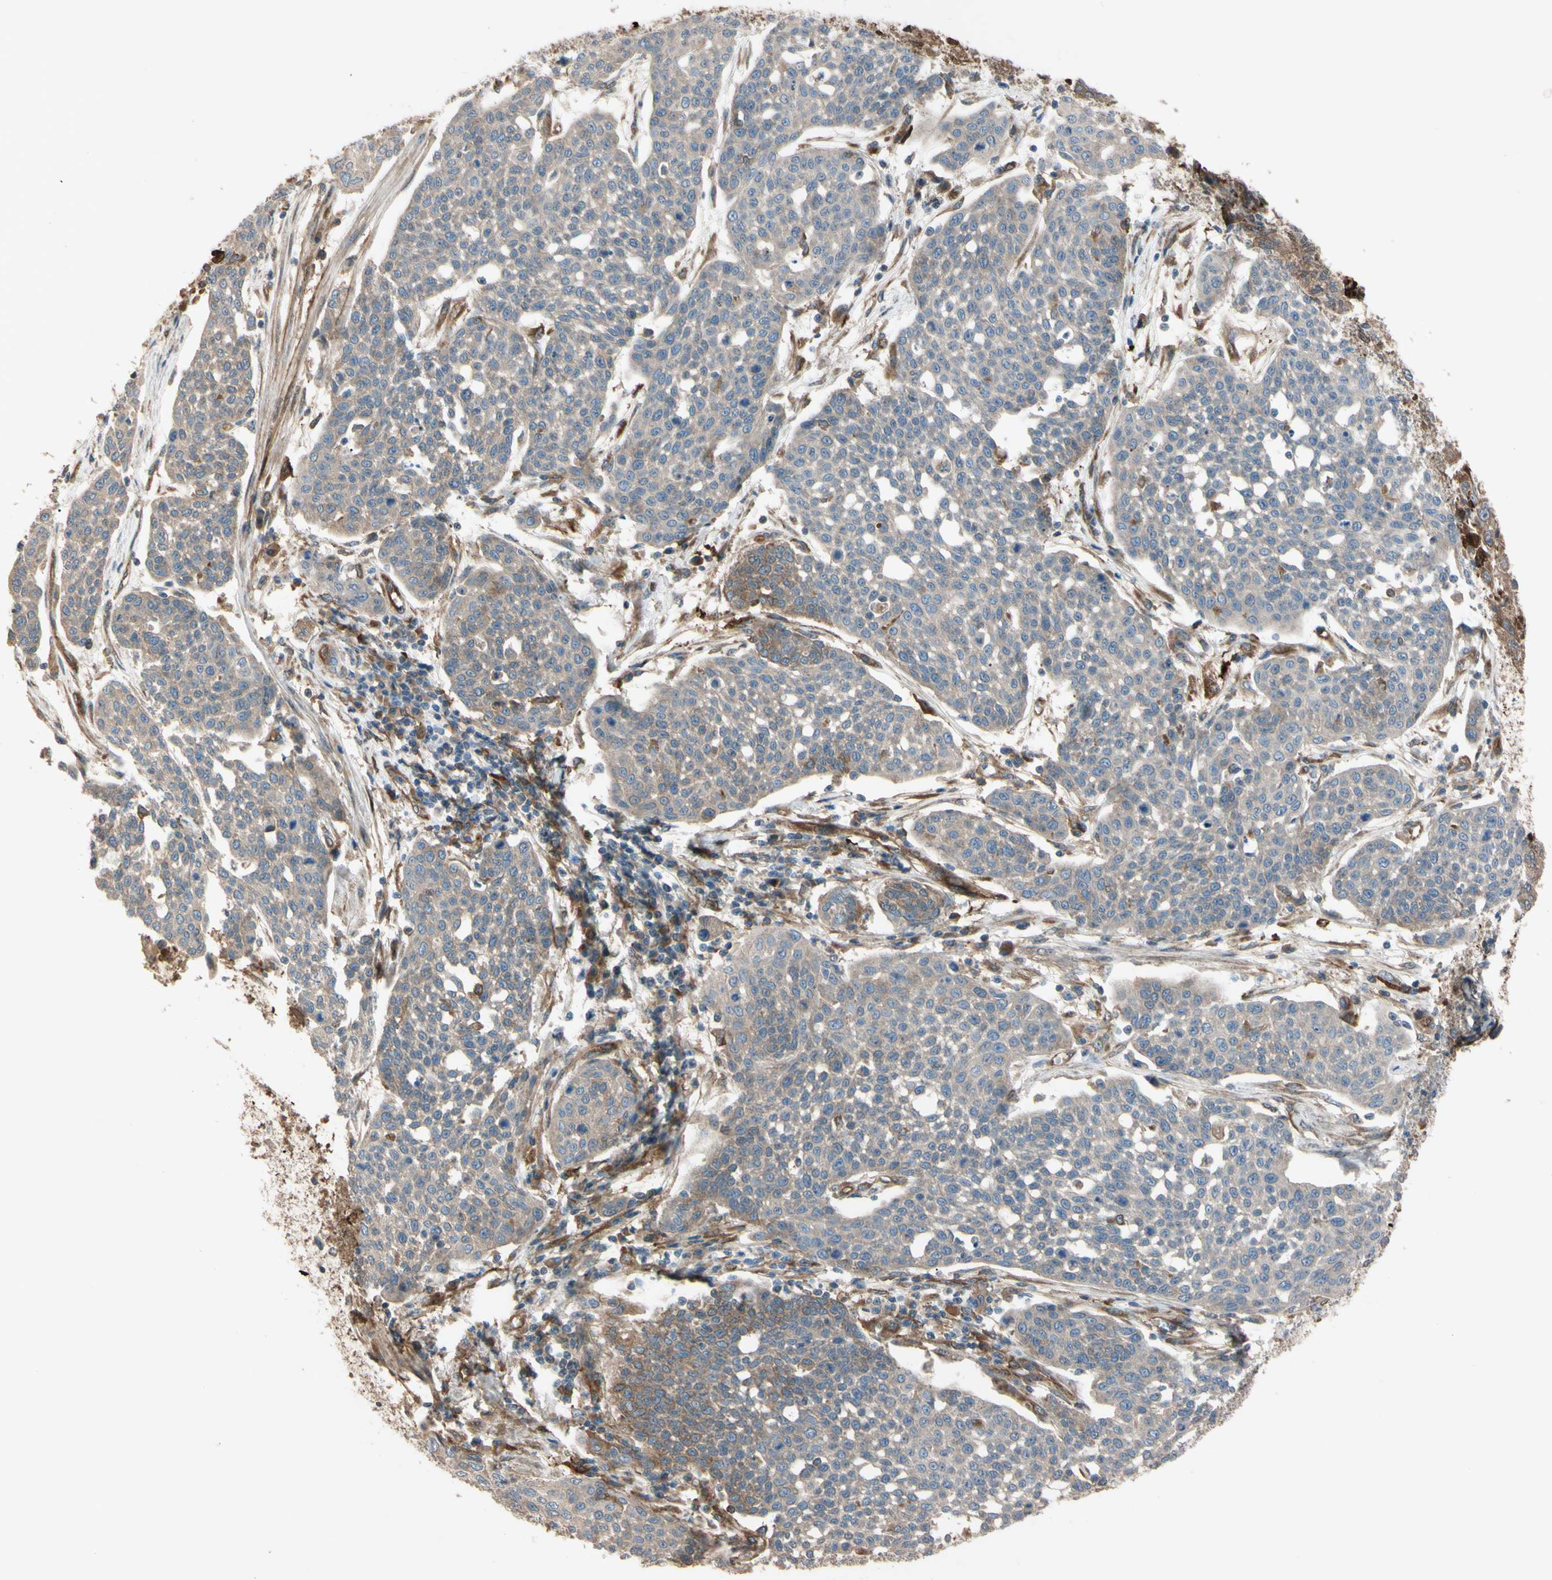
{"staining": {"intensity": "weak", "quantity": ">75%", "location": "cytoplasmic/membranous"}, "tissue": "cervical cancer", "cell_type": "Tumor cells", "image_type": "cancer", "snomed": [{"axis": "morphology", "description": "Squamous cell carcinoma, NOS"}, {"axis": "topography", "description": "Cervix"}], "caption": "This histopathology image shows immunohistochemistry staining of cervical cancer (squamous cell carcinoma), with low weak cytoplasmic/membranous staining in about >75% of tumor cells.", "gene": "PTPN12", "patient": {"sex": "female", "age": 34}}